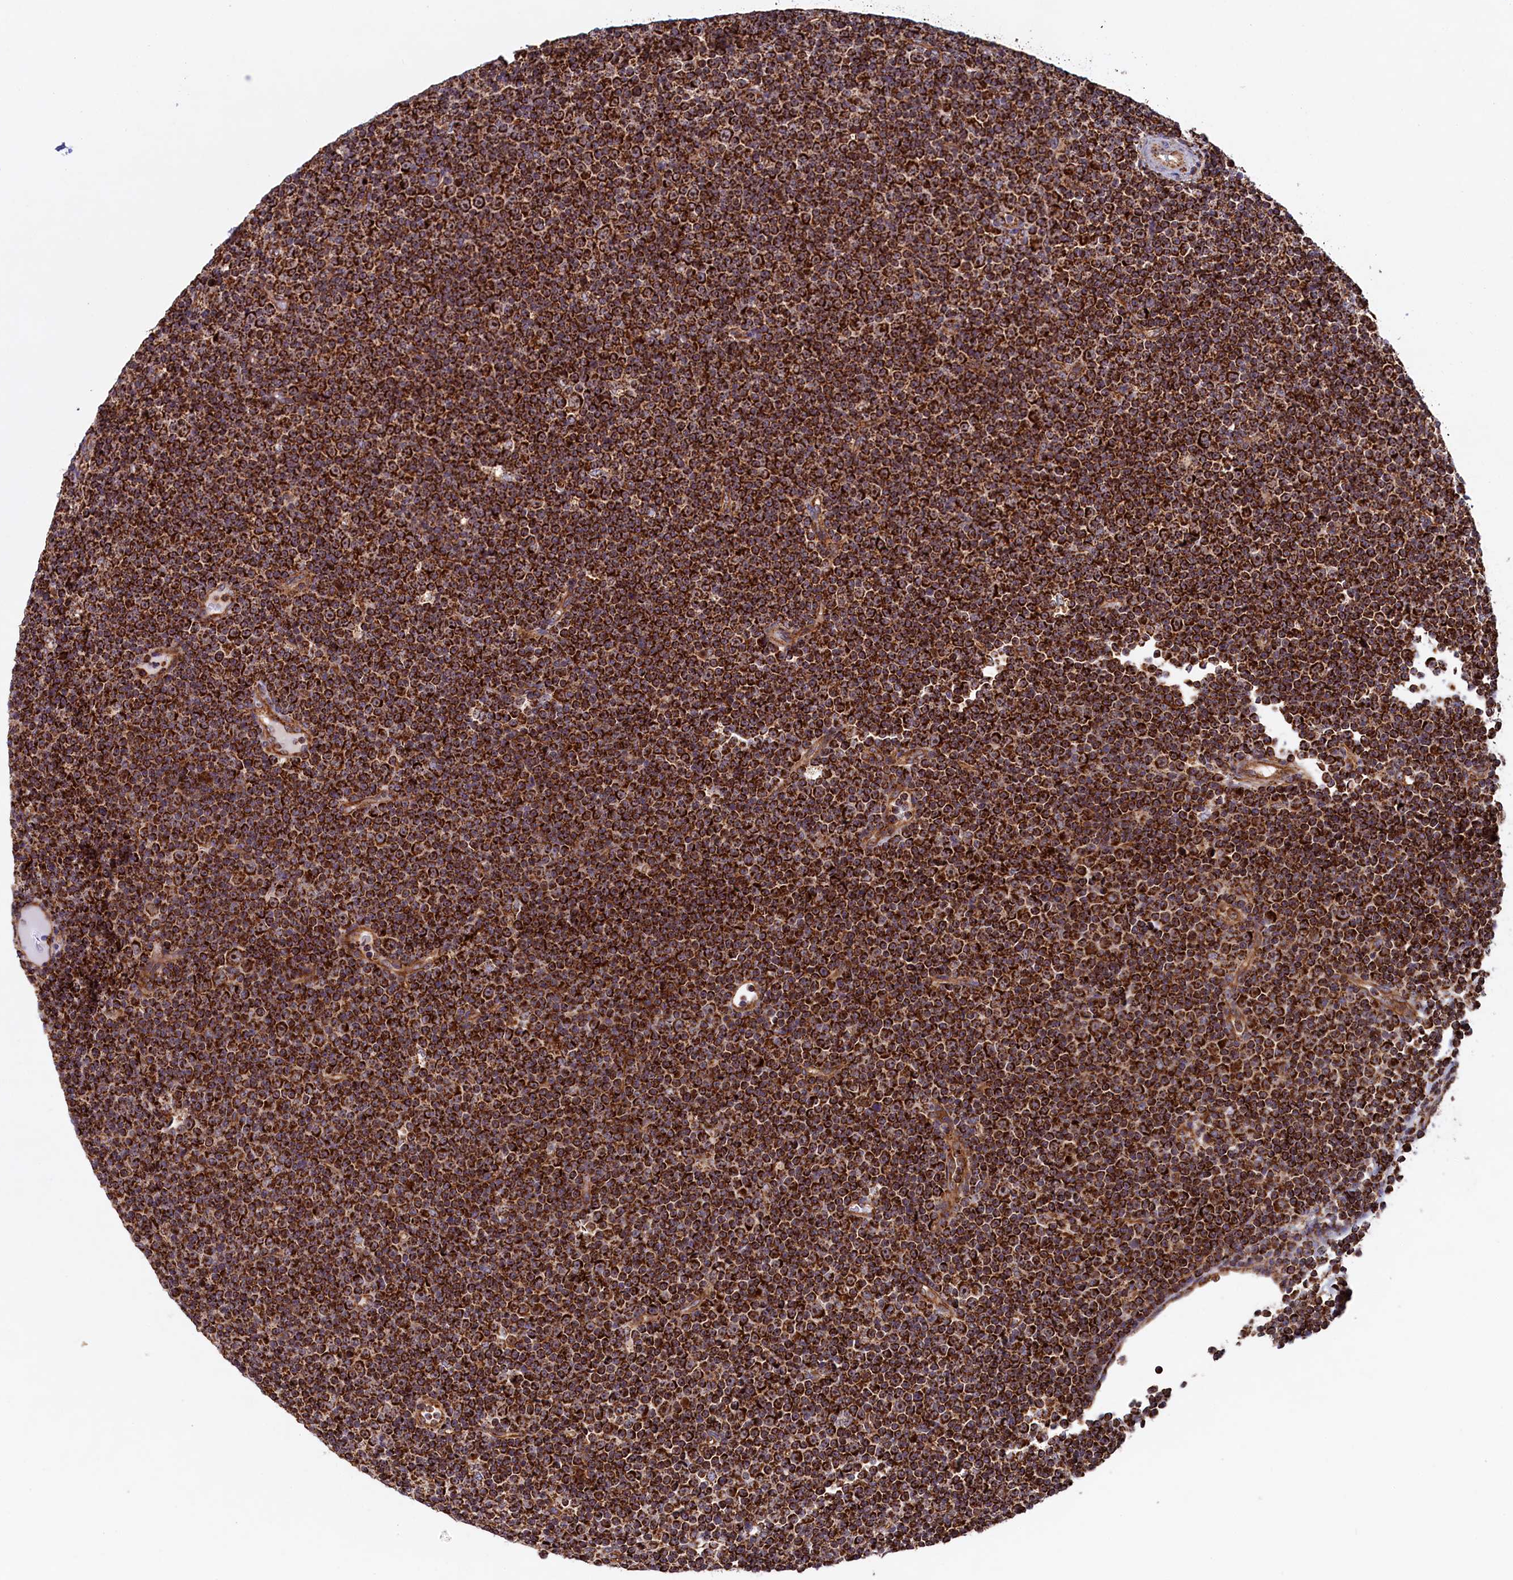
{"staining": {"intensity": "strong", "quantity": ">75%", "location": "cytoplasmic/membranous"}, "tissue": "lymphoma", "cell_type": "Tumor cells", "image_type": "cancer", "snomed": [{"axis": "morphology", "description": "Malignant lymphoma, non-Hodgkin's type, Low grade"}, {"axis": "topography", "description": "Lymph node"}], "caption": "This micrograph displays low-grade malignant lymphoma, non-Hodgkin's type stained with IHC to label a protein in brown. The cytoplasmic/membranous of tumor cells show strong positivity for the protein. Nuclei are counter-stained blue.", "gene": "UBE3B", "patient": {"sex": "female", "age": 67}}